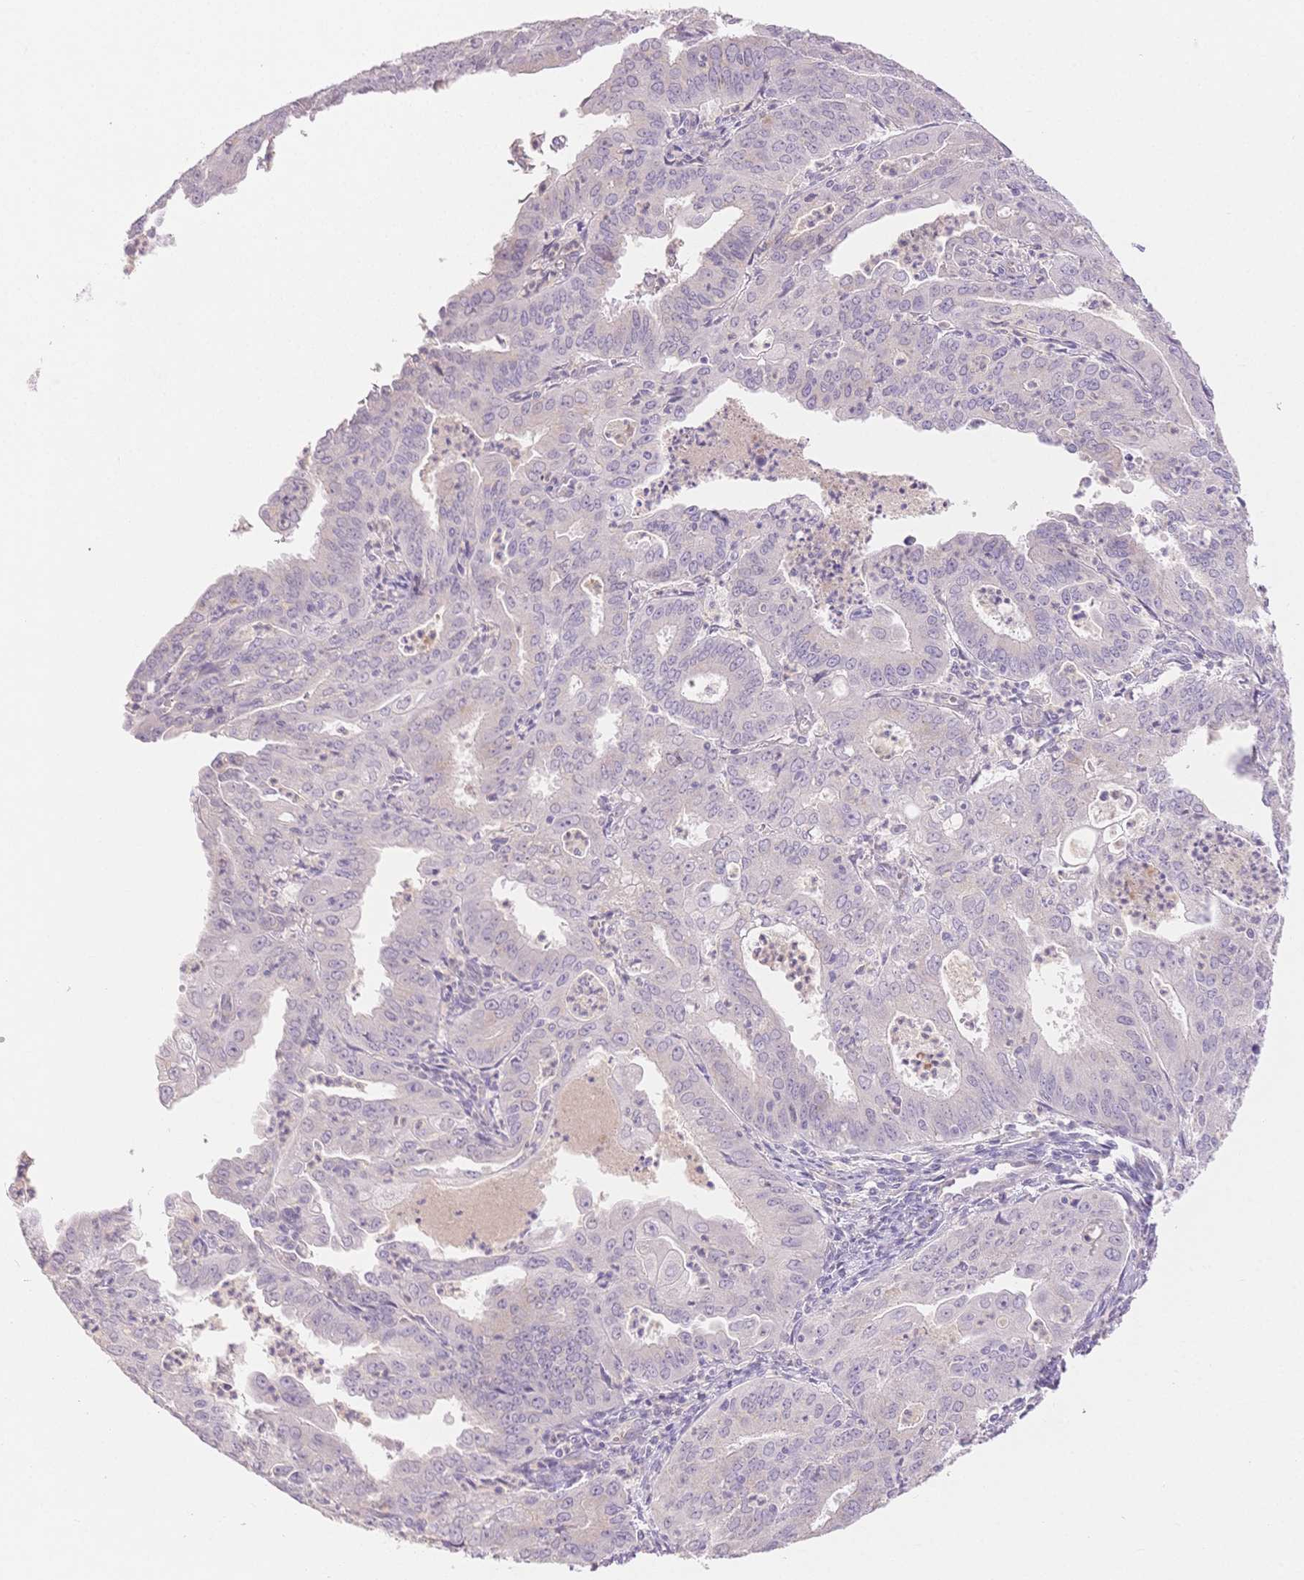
{"staining": {"intensity": "negative", "quantity": "none", "location": "none"}, "tissue": "cervical cancer", "cell_type": "Tumor cells", "image_type": "cancer", "snomed": [{"axis": "morphology", "description": "Adenocarcinoma, NOS"}, {"axis": "topography", "description": "Cervix"}], "caption": "This is a image of immunohistochemistry (IHC) staining of cervical cancer, which shows no expression in tumor cells.", "gene": "SUV39H2", "patient": {"sex": "female", "age": 56}}